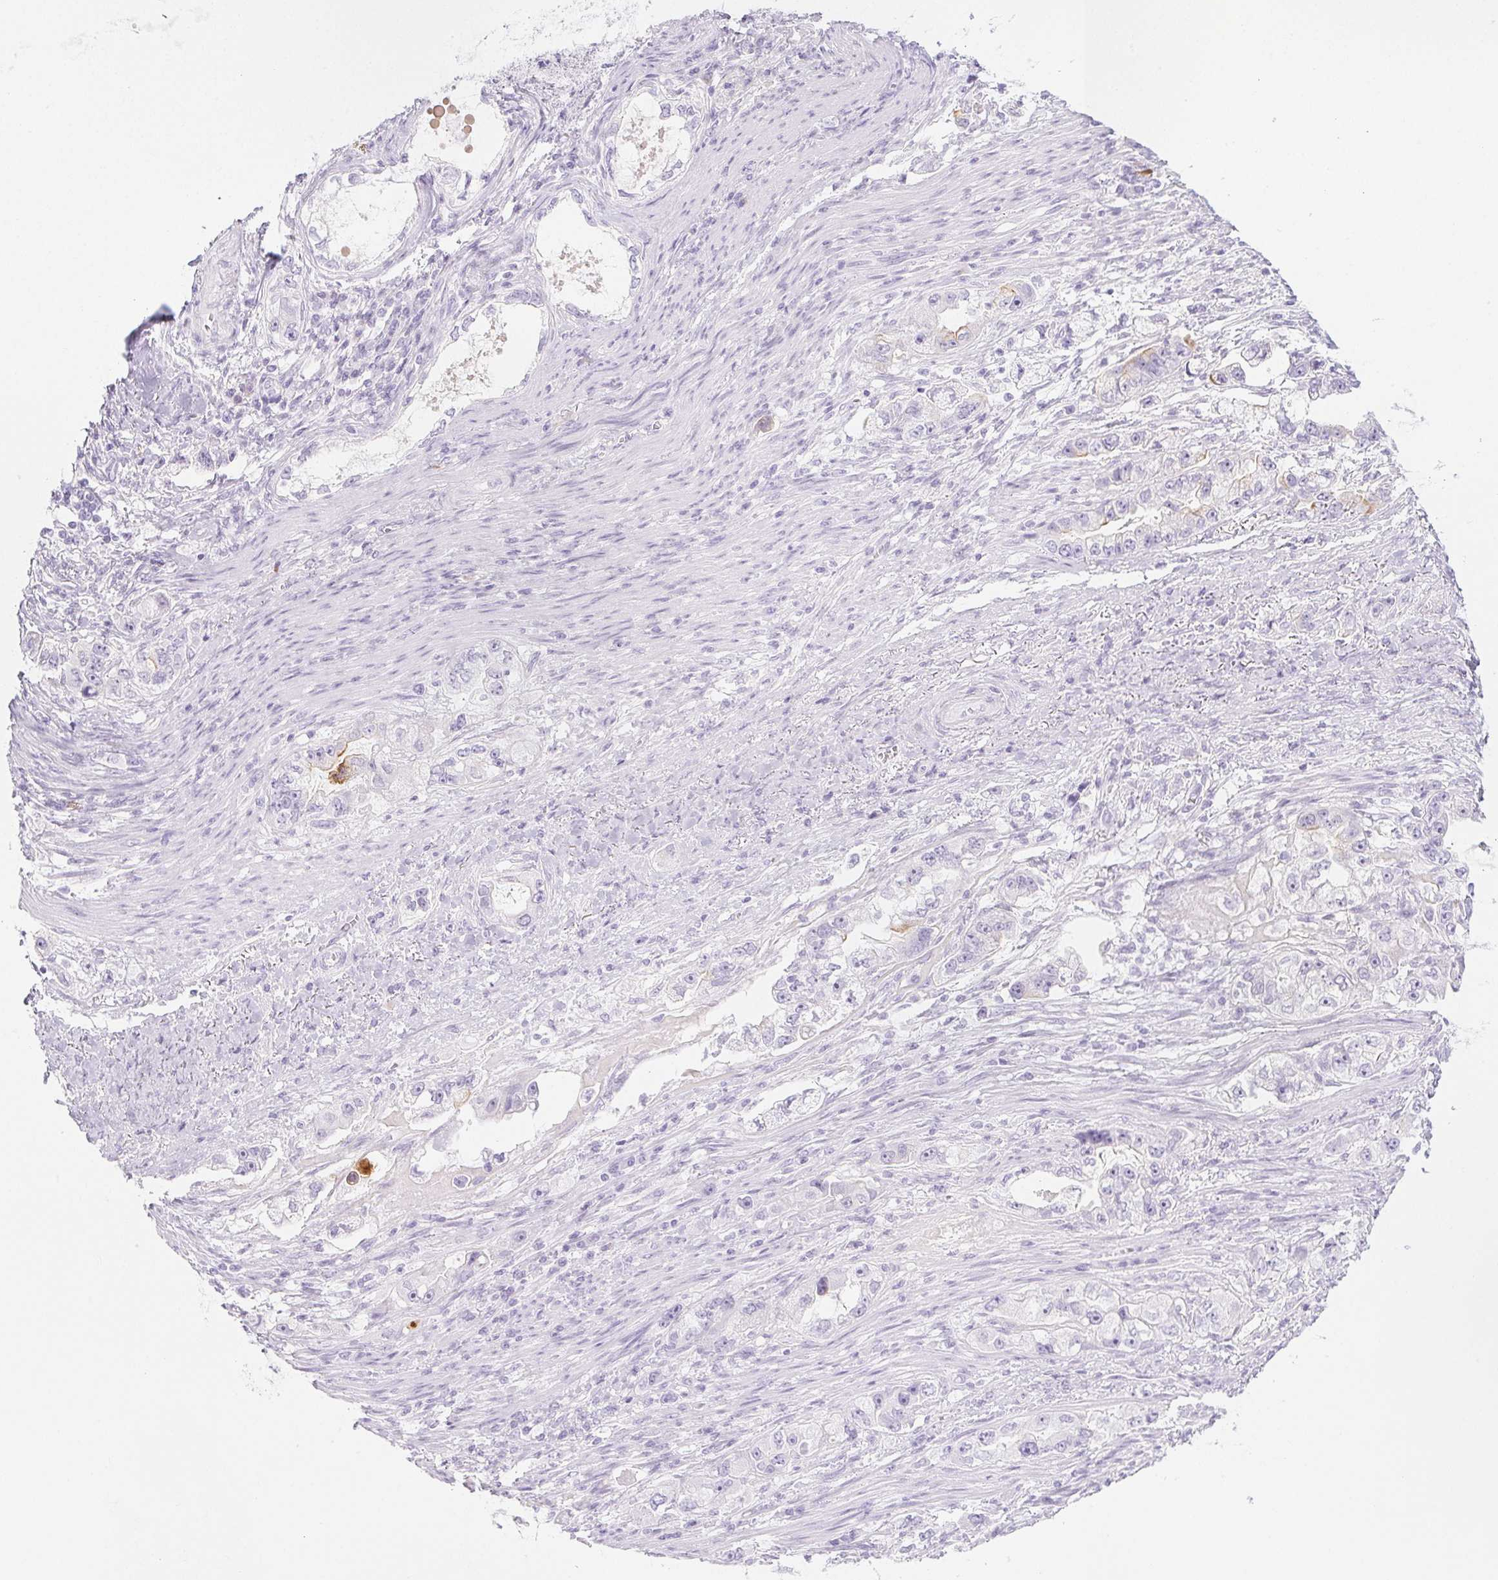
{"staining": {"intensity": "negative", "quantity": "none", "location": "none"}, "tissue": "stomach cancer", "cell_type": "Tumor cells", "image_type": "cancer", "snomed": [{"axis": "morphology", "description": "Adenocarcinoma, NOS"}, {"axis": "topography", "description": "Stomach, lower"}], "caption": "Histopathology image shows no protein staining in tumor cells of stomach cancer (adenocarcinoma) tissue.", "gene": "PI3", "patient": {"sex": "female", "age": 93}}